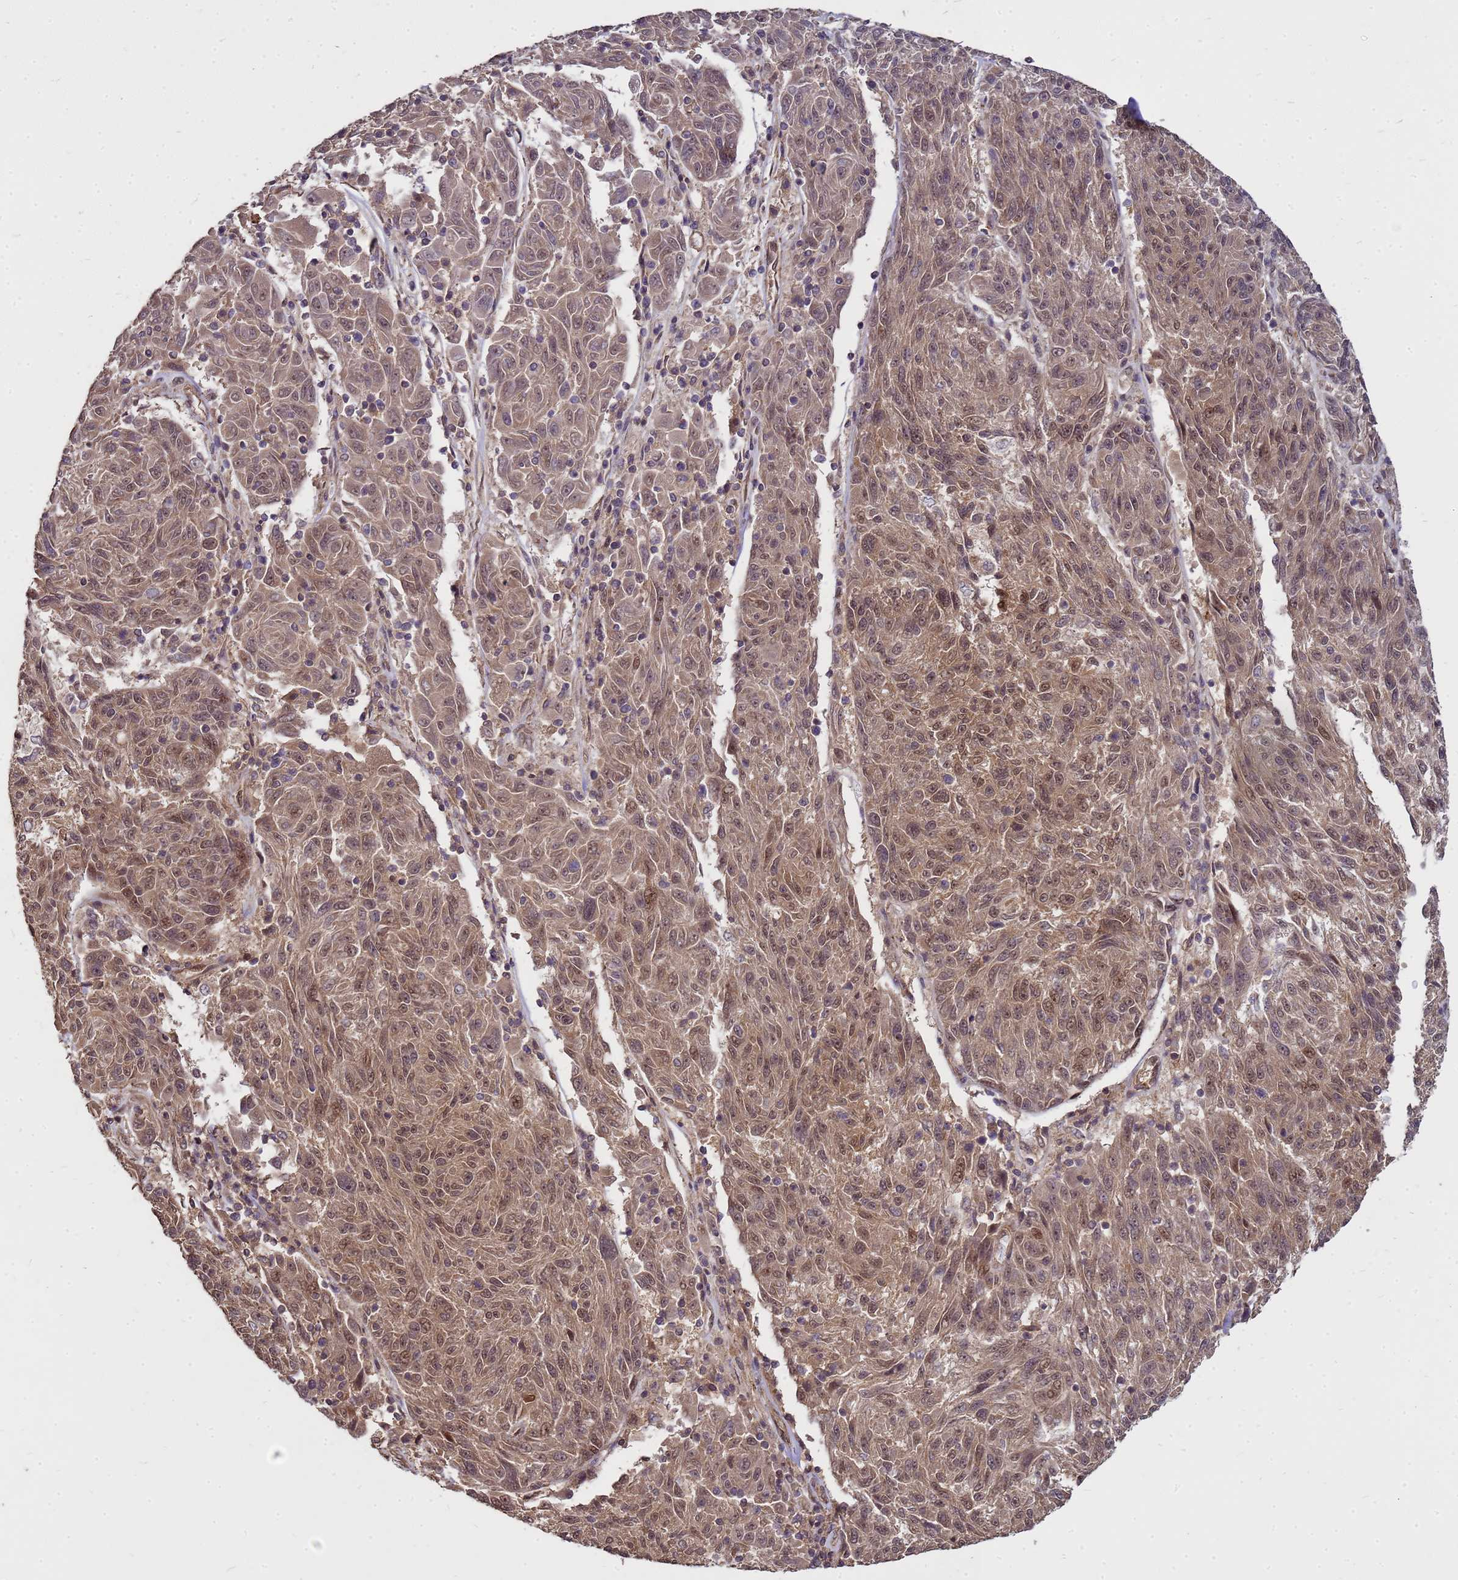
{"staining": {"intensity": "moderate", "quantity": ">75%", "location": "cytoplasmic/membranous,nuclear"}, "tissue": "melanoma", "cell_type": "Tumor cells", "image_type": "cancer", "snomed": [{"axis": "morphology", "description": "Malignant melanoma, NOS"}, {"axis": "topography", "description": "Skin"}], "caption": "Protein analysis of melanoma tissue reveals moderate cytoplasmic/membranous and nuclear positivity in about >75% of tumor cells.", "gene": "CRBN", "patient": {"sex": "male", "age": 53}}